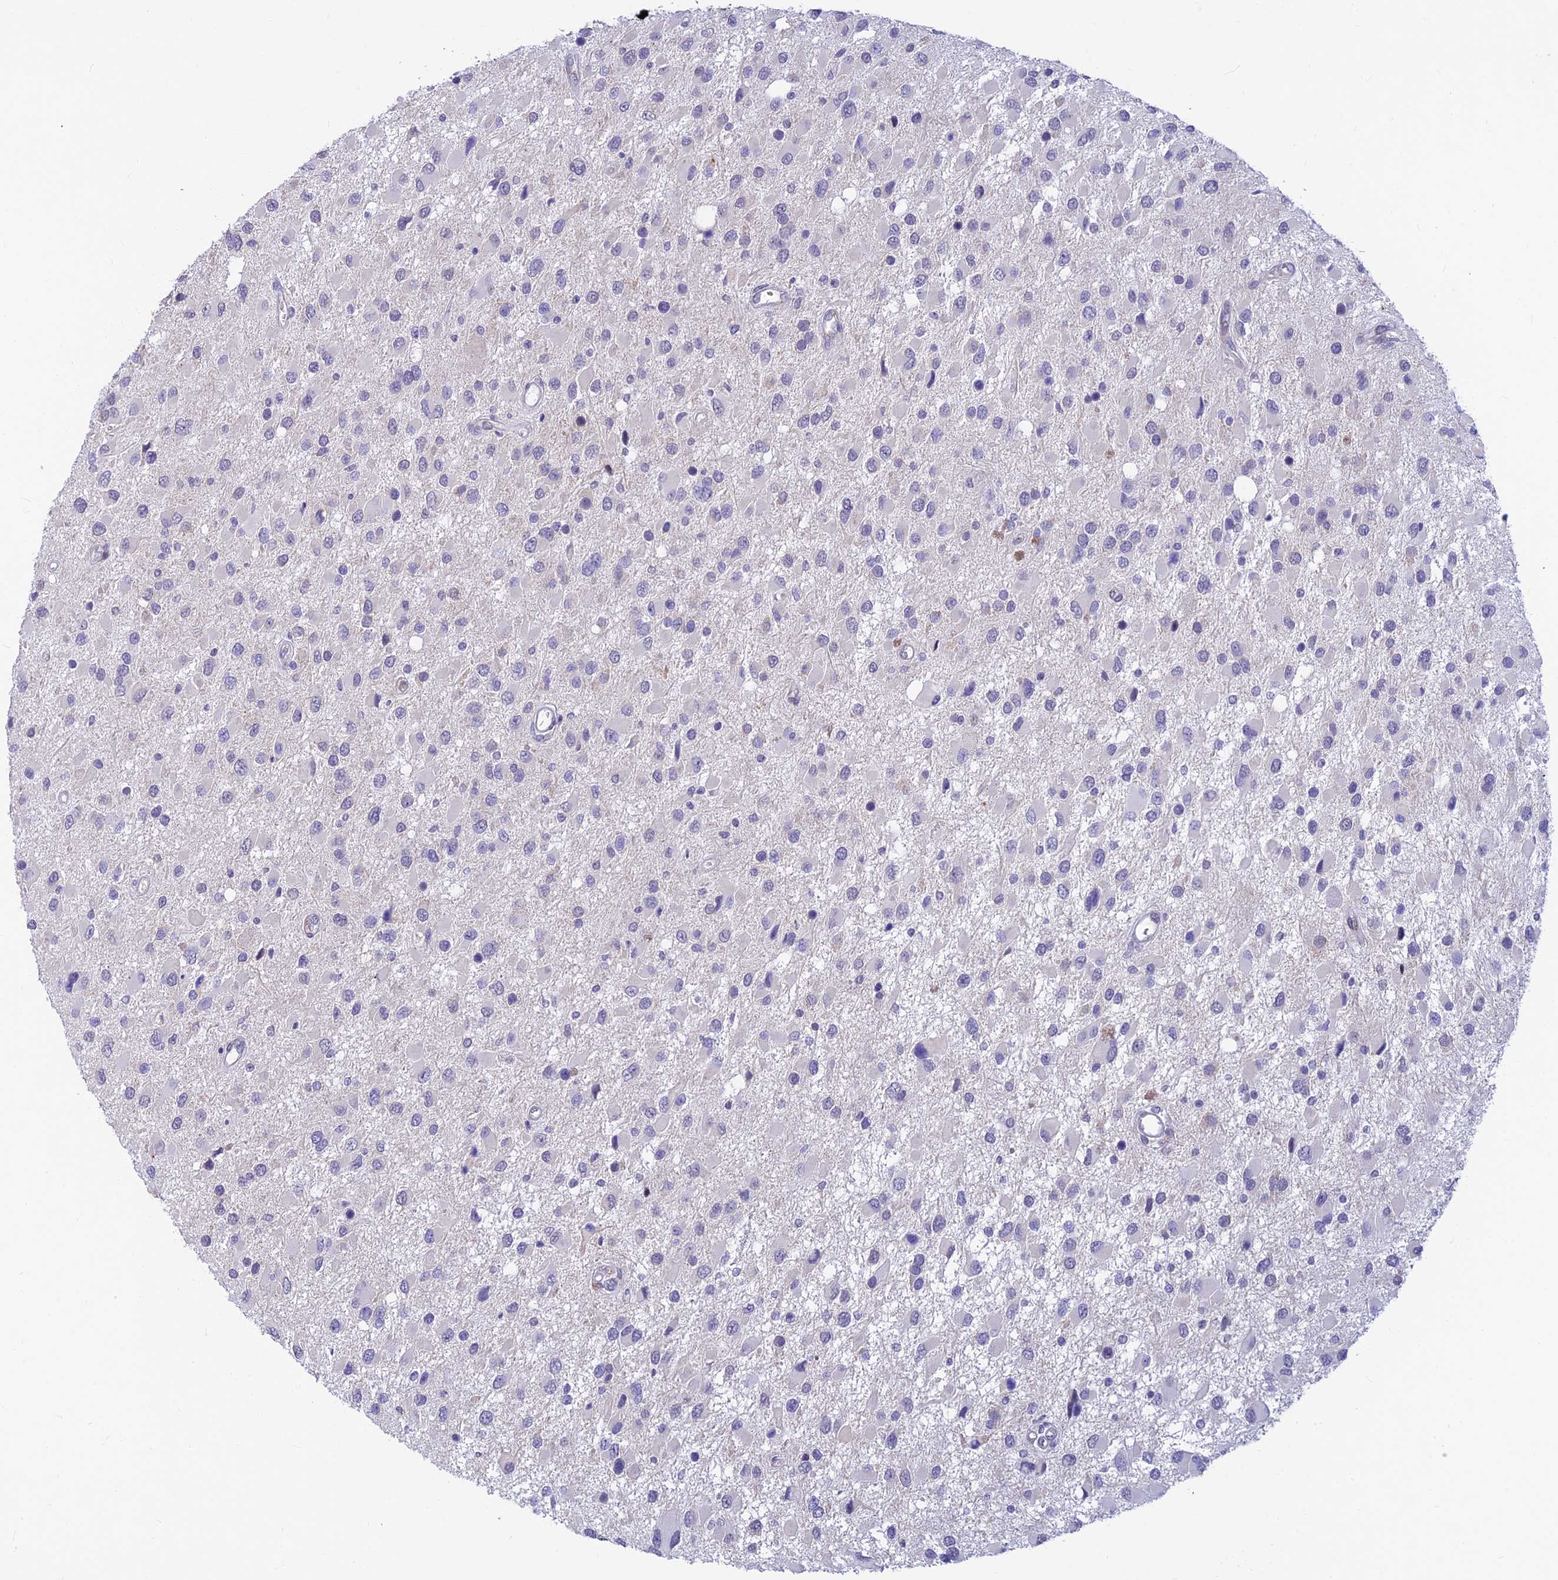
{"staining": {"intensity": "negative", "quantity": "none", "location": "none"}, "tissue": "glioma", "cell_type": "Tumor cells", "image_type": "cancer", "snomed": [{"axis": "morphology", "description": "Glioma, malignant, High grade"}, {"axis": "topography", "description": "Brain"}], "caption": "Immunohistochemistry (IHC) of human glioma exhibits no staining in tumor cells.", "gene": "INKA1", "patient": {"sex": "male", "age": 53}}